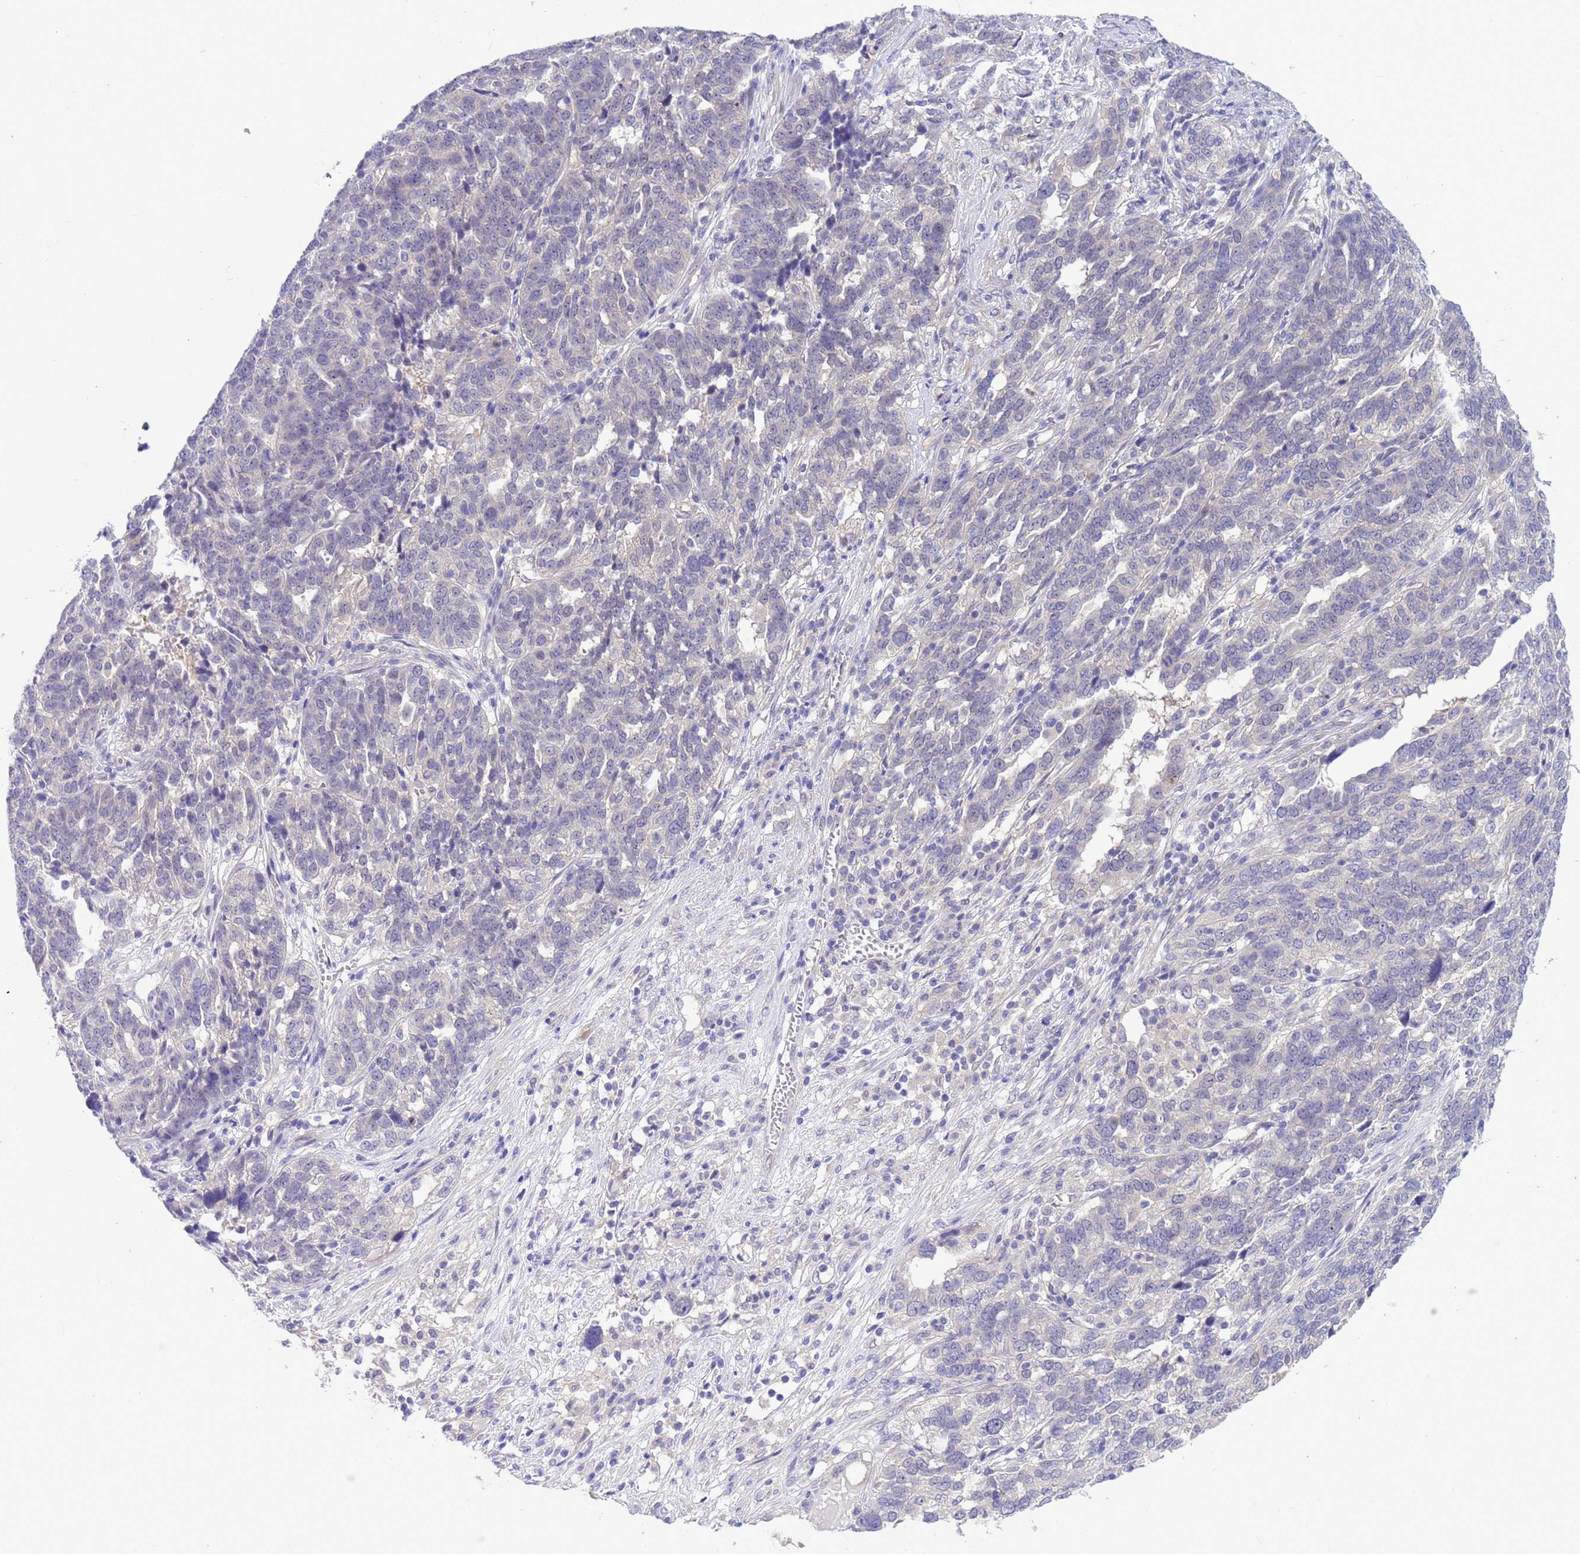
{"staining": {"intensity": "negative", "quantity": "none", "location": "none"}, "tissue": "ovarian cancer", "cell_type": "Tumor cells", "image_type": "cancer", "snomed": [{"axis": "morphology", "description": "Cystadenocarcinoma, serous, NOS"}, {"axis": "topography", "description": "Ovary"}], "caption": "Tumor cells are negative for protein expression in human ovarian serous cystadenocarcinoma. (Brightfield microscopy of DAB (3,3'-diaminobenzidine) immunohistochemistry at high magnification).", "gene": "ZNF461", "patient": {"sex": "female", "age": 59}}